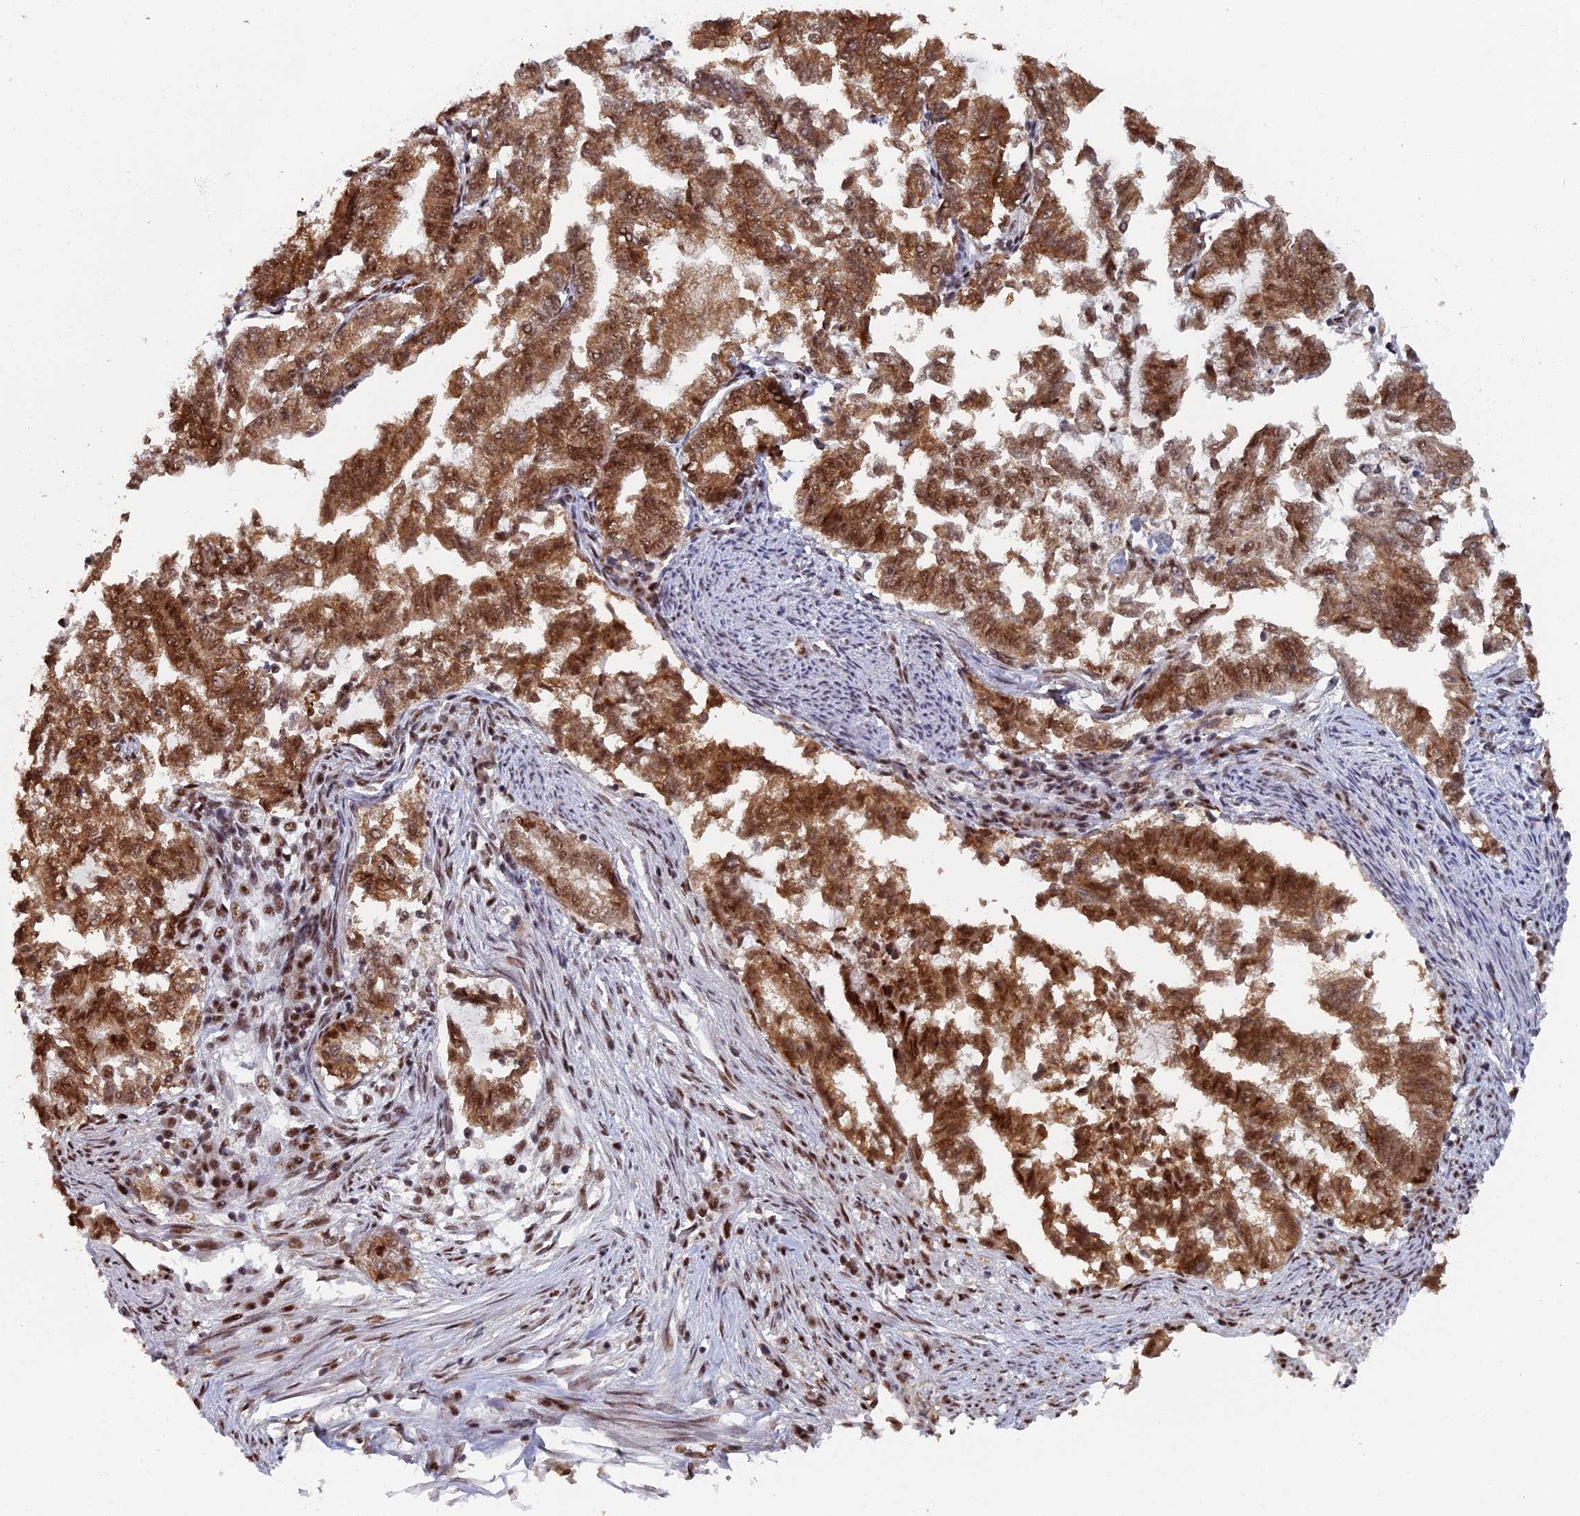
{"staining": {"intensity": "strong", "quantity": ">75%", "location": "cytoplasmic/membranous,nuclear"}, "tissue": "endometrial cancer", "cell_type": "Tumor cells", "image_type": "cancer", "snomed": [{"axis": "morphology", "description": "Adenocarcinoma, NOS"}, {"axis": "topography", "description": "Endometrium"}], "caption": "A high-resolution photomicrograph shows IHC staining of adenocarcinoma (endometrial), which shows strong cytoplasmic/membranous and nuclear staining in about >75% of tumor cells. Nuclei are stained in blue.", "gene": "SF3B3", "patient": {"sex": "female", "age": 79}}